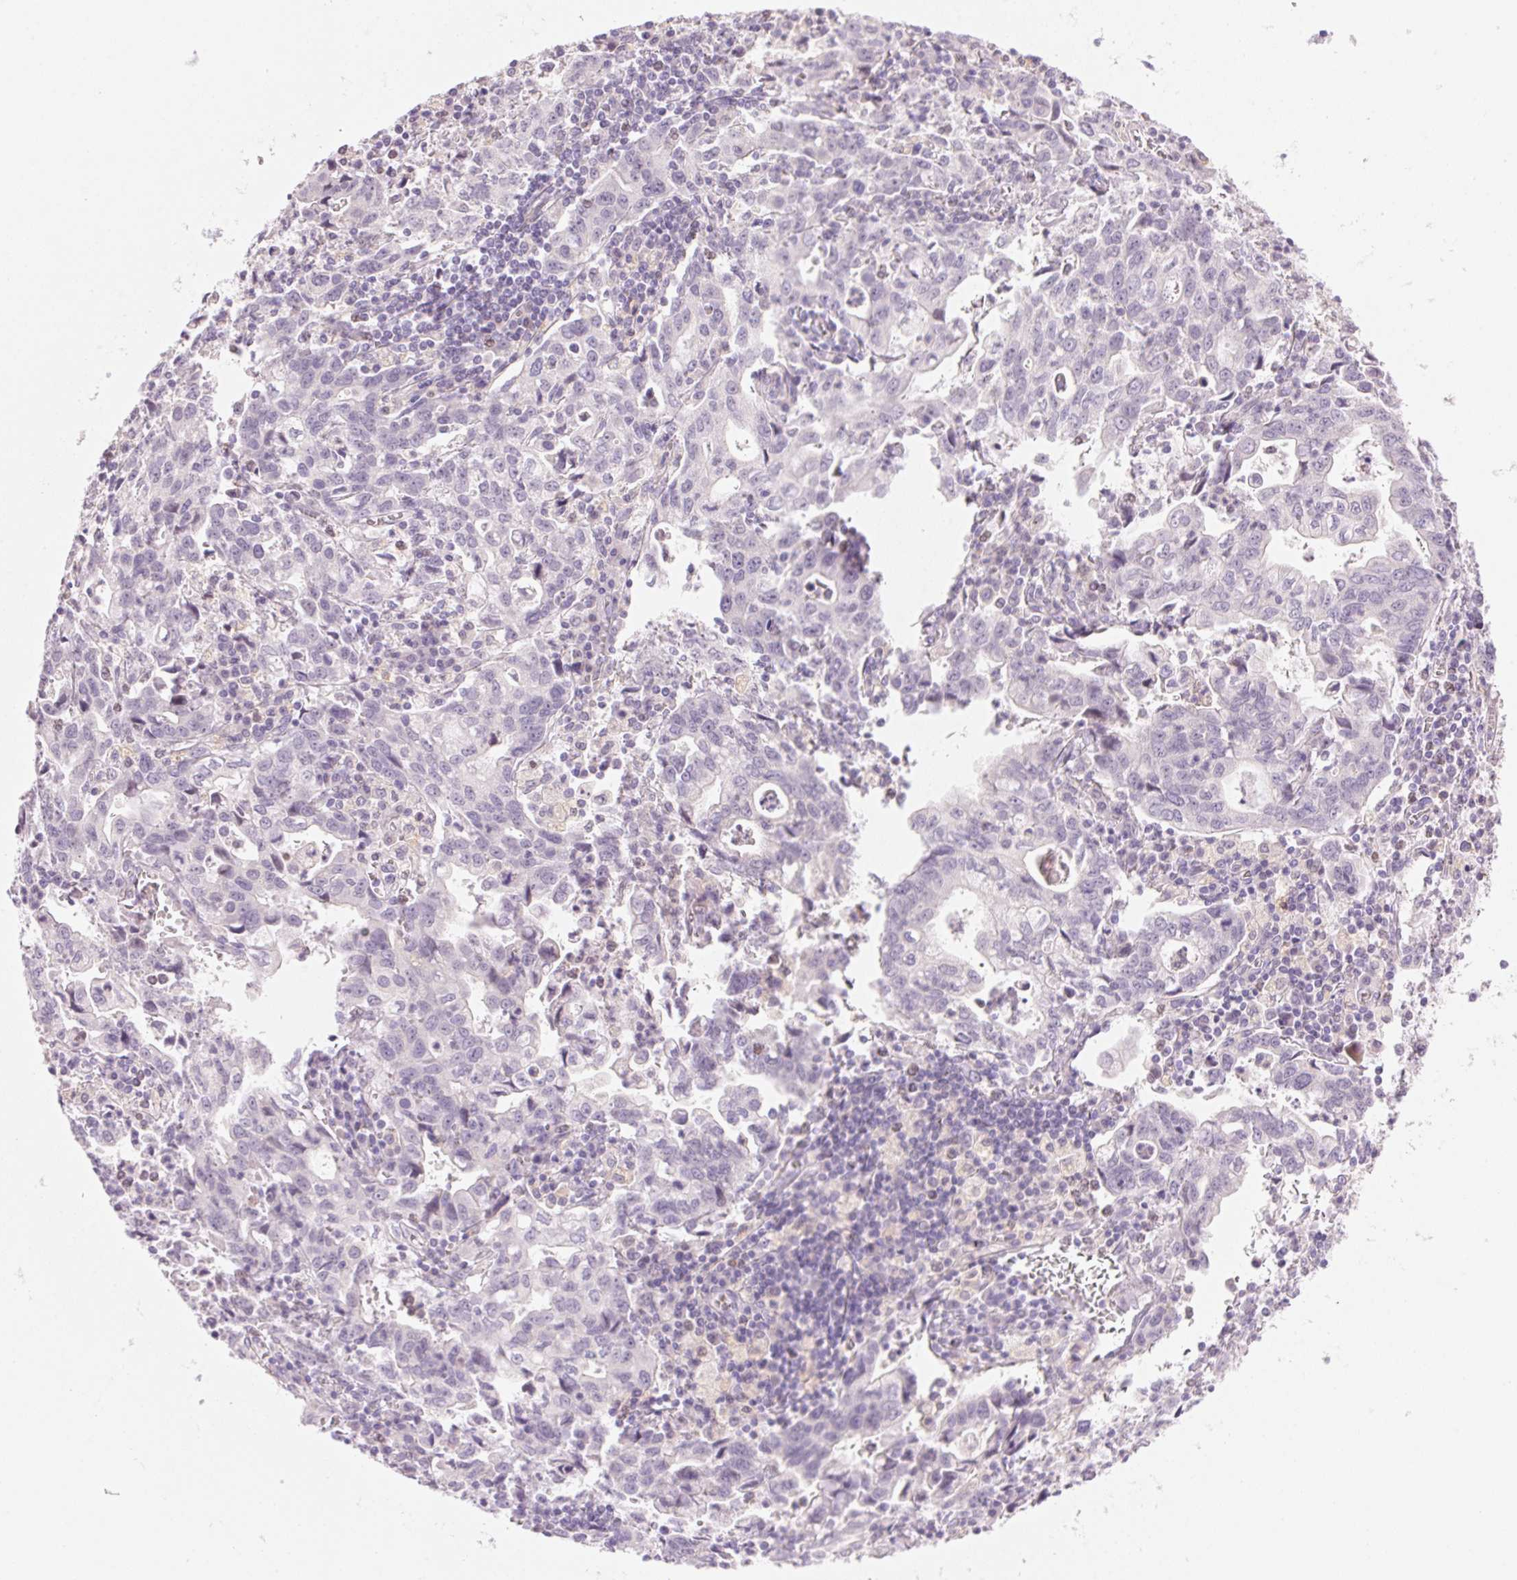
{"staining": {"intensity": "negative", "quantity": "none", "location": "none"}, "tissue": "stomach cancer", "cell_type": "Tumor cells", "image_type": "cancer", "snomed": [{"axis": "morphology", "description": "Adenocarcinoma, NOS"}, {"axis": "topography", "description": "Stomach, upper"}], "caption": "Histopathology image shows no significant protein staining in tumor cells of stomach cancer.", "gene": "TEKT1", "patient": {"sex": "male", "age": 85}}